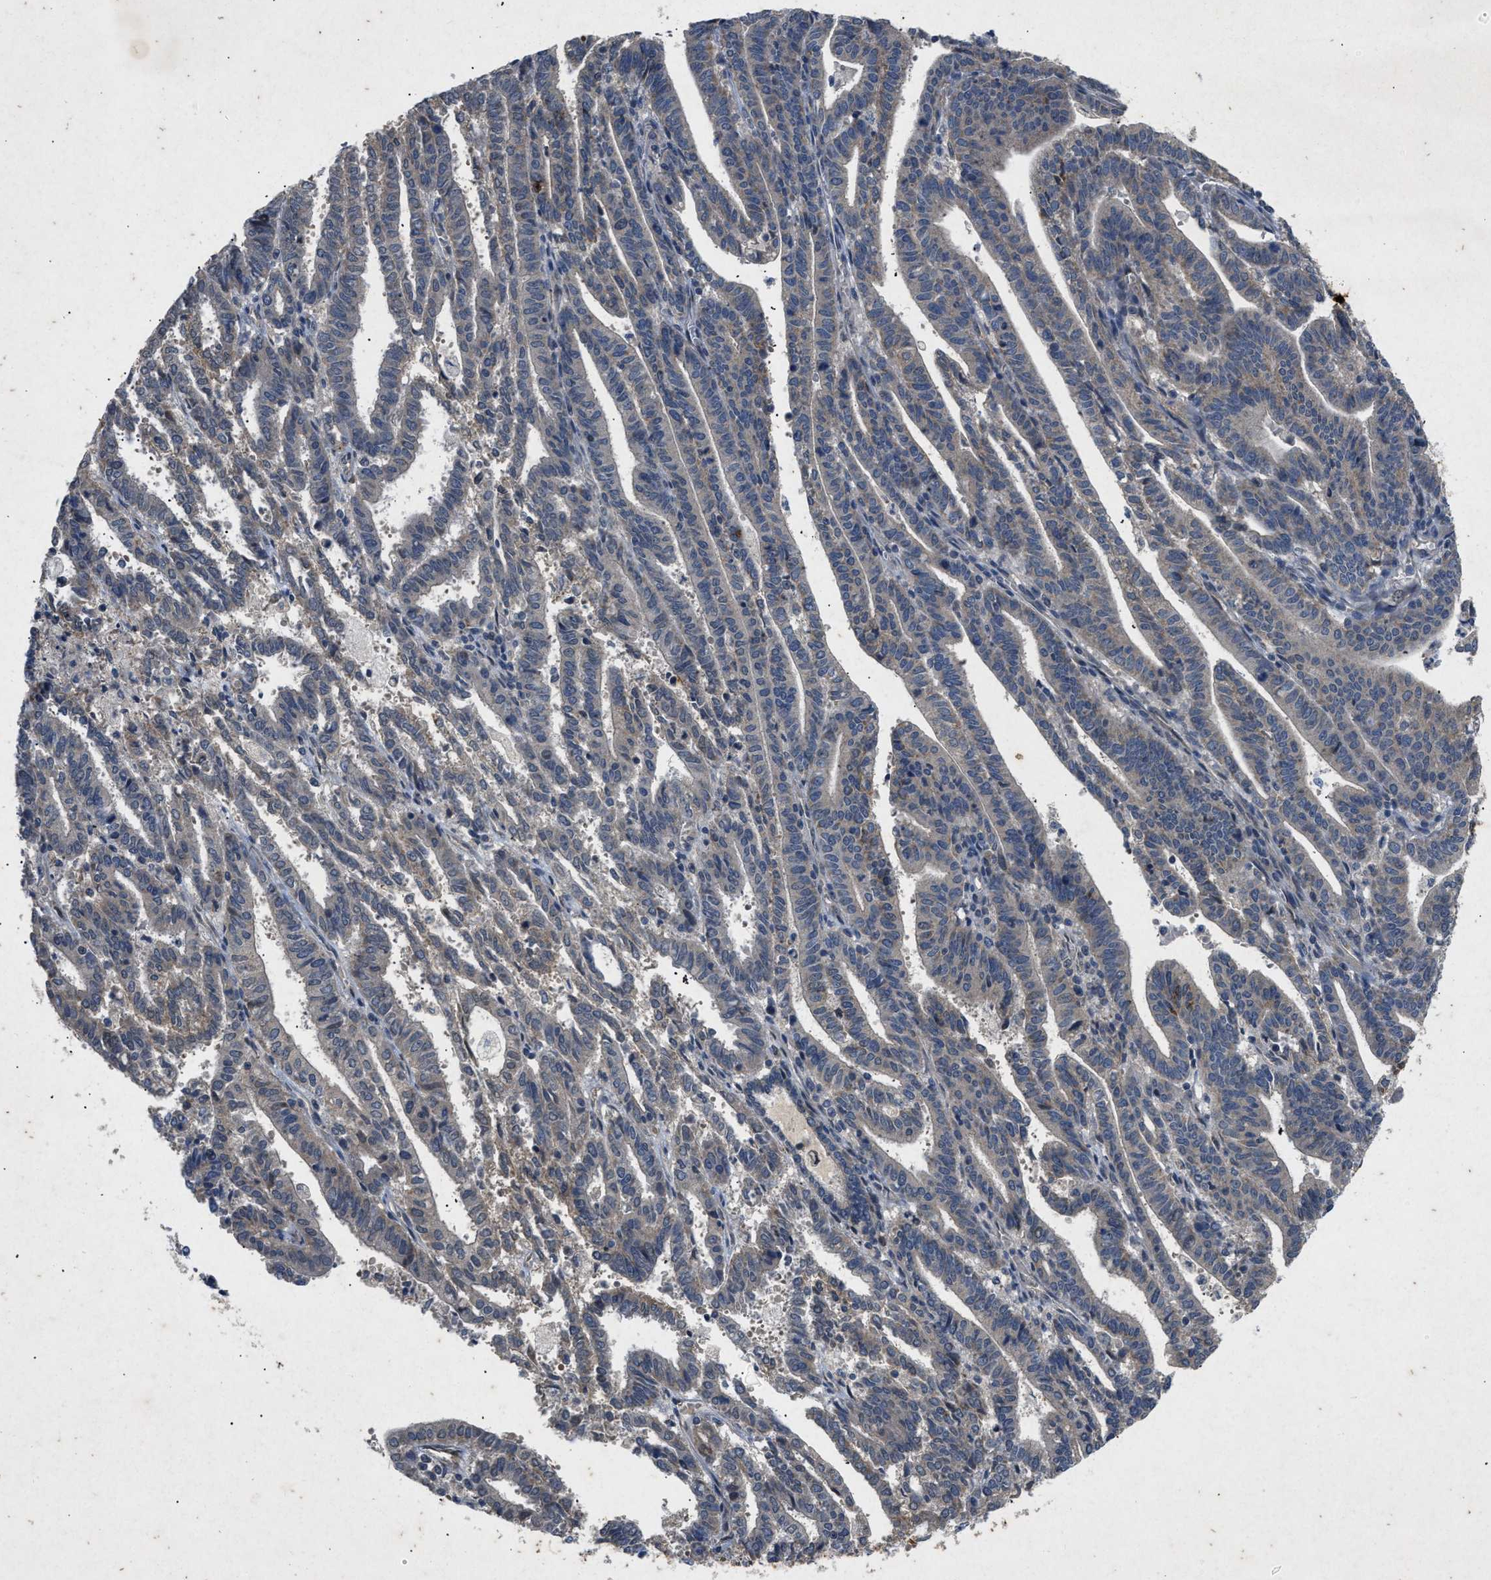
{"staining": {"intensity": "moderate", "quantity": "25%-75%", "location": "cytoplasmic/membranous"}, "tissue": "endometrial cancer", "cell_type": "Tumor cells", "image_type": "cancer", "snomed": [{"axis": "morphology", "description": "Adenocarcinoma, NOS"}, {"axis": "topography", "description": "Uterus"}], "caption": "Protein expression by immunohistochemistry displays moderate cytoplasmic/membranous expression in about 25%-75% of tumor cells in adenocarcinoma (endometrial). (Stains: DAB in brown, nuclei in blue, Microscopy: brightfield microscopy at high magnification).", "gene": "PRKG2", "patient": {"sex": "female", "age": 83}}